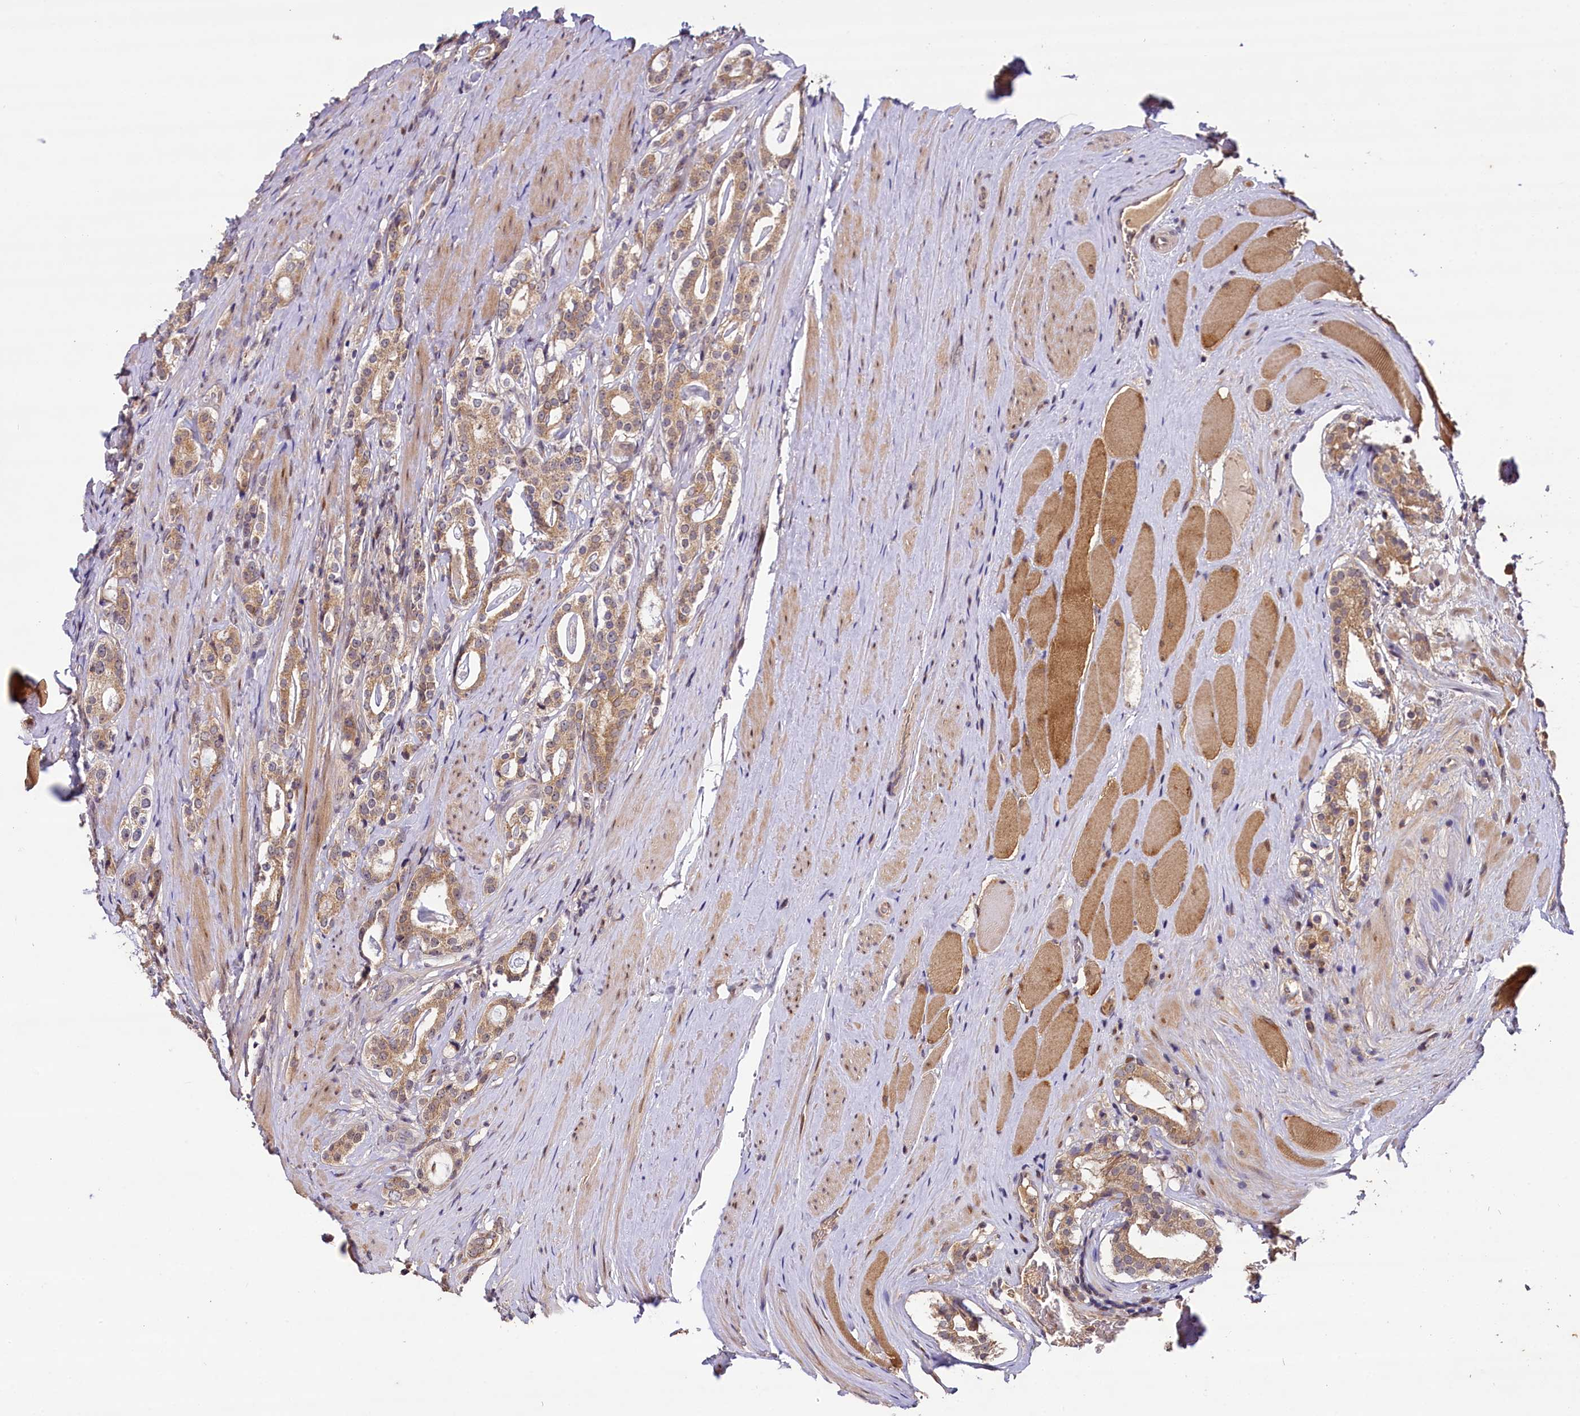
{"staining": {"intensity": "moderate", "quantity": ">75%", "location": "cytoplasmic/membranous"}, "tissue": "prostate cancer", "cell_type": "Tumor cells", "image_type": "cancer", "snomed": [{"axis": "morphology", "description": "Adenocarcinoma, High grade"}, {"axis": "topography", "description": "Prostate"}], "caption": "Human adenocarcinoma (high-grade) (prostate) stained with a protein marker demonstrates moderate staining in tumor cells.", "gene": "TMEM39A", "patient": {"sex": "male", "age": 63}}